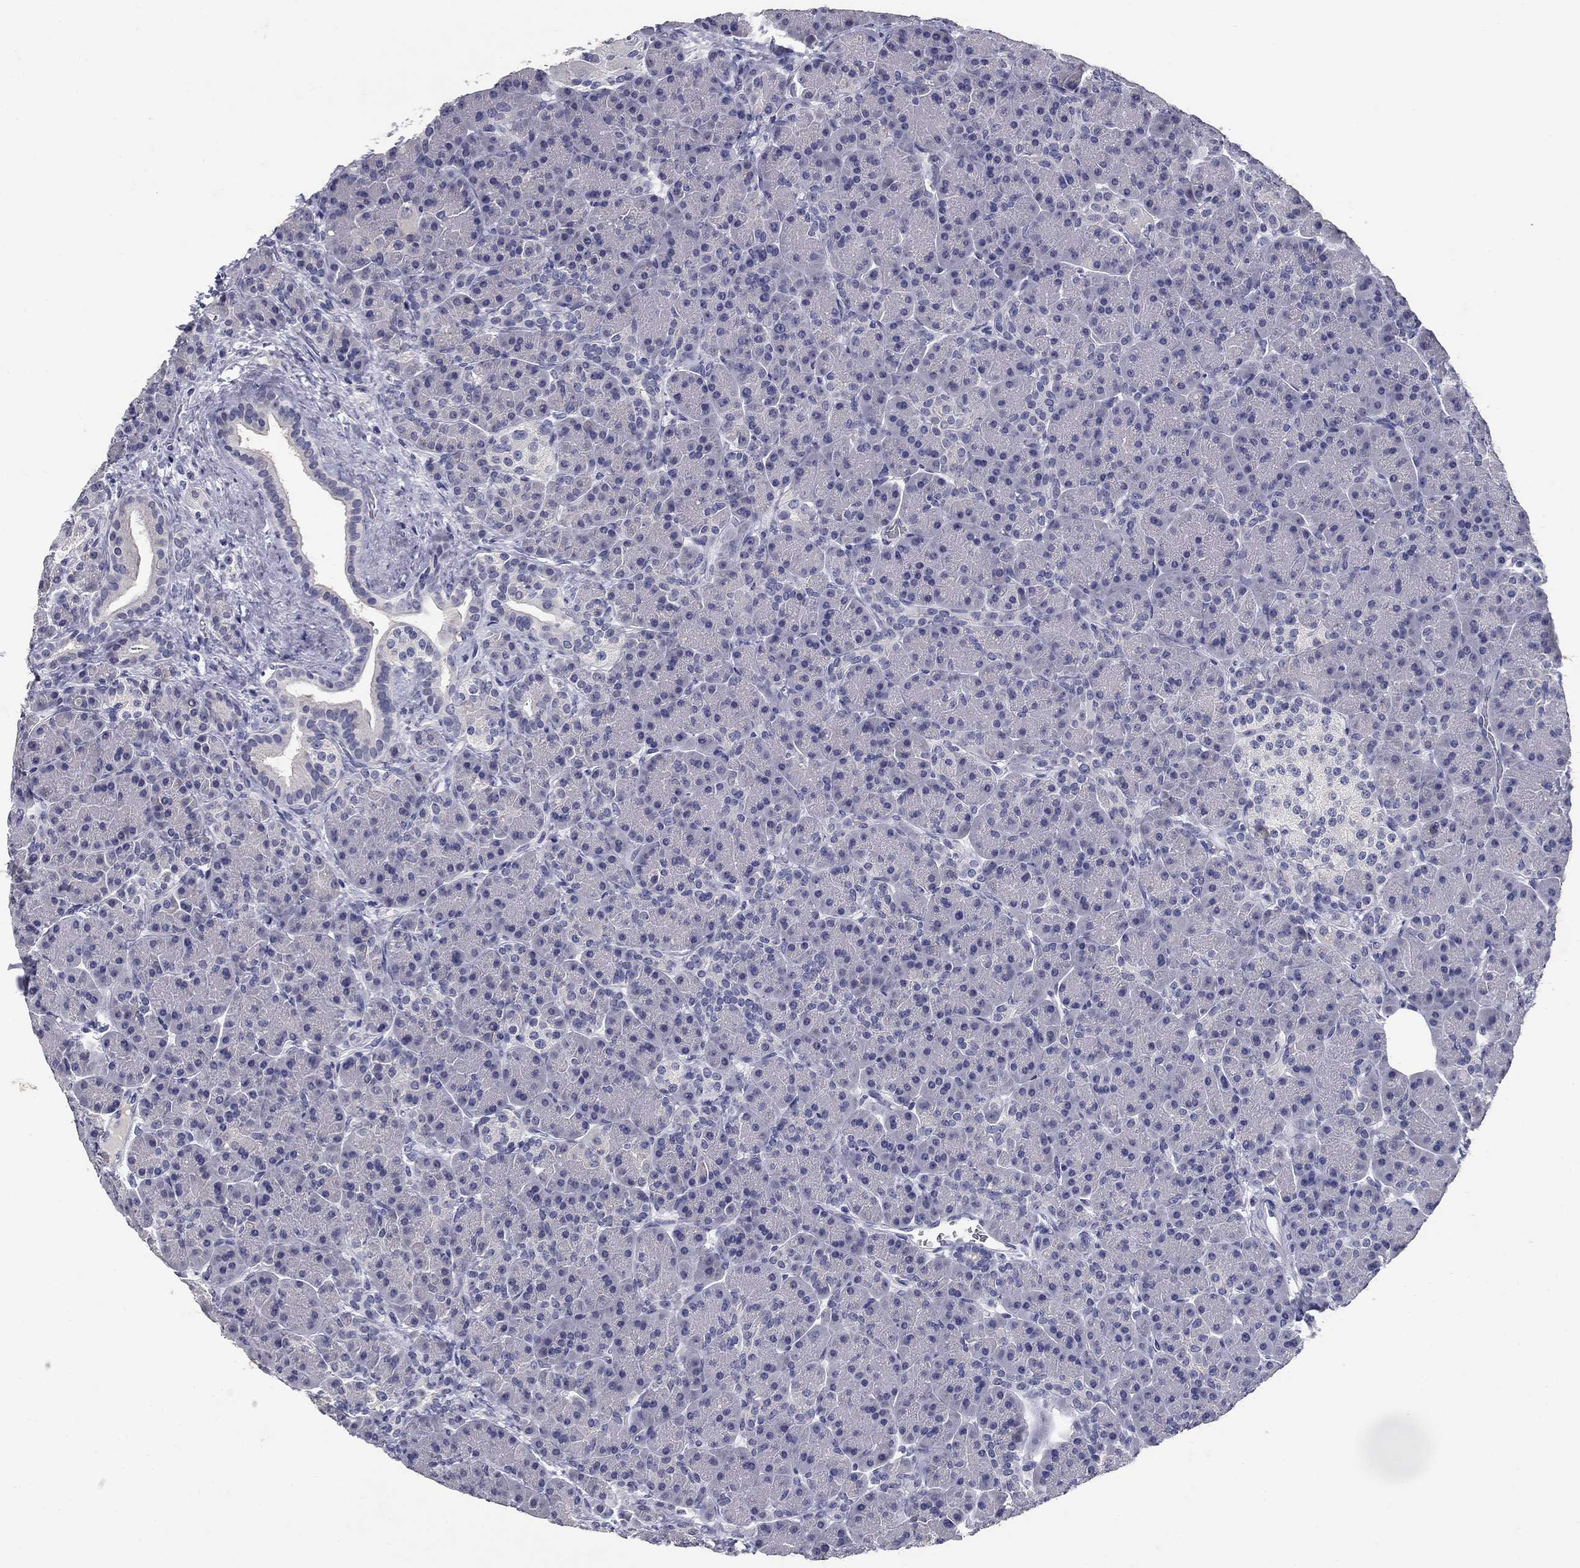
{"staining": {"intensity": "negative", "quantity": "none", "location": "none"}, "tissue": "pancreas", "cell_type": "Exocrine glandular cells", "image_type": "normal", "snomed": [{"axis": "morphology", "description": "Normal tissue, NOS"}, {"axis": "topography", "description": "Pancreas"}], "caption": "Immunohistochemical staining of benign human pancreas shows no significant expression in exocrine glandular cells. Nuclei are stained in blue.", "gene": "POMC", "patient": {"sex": "female", "age": 63}}